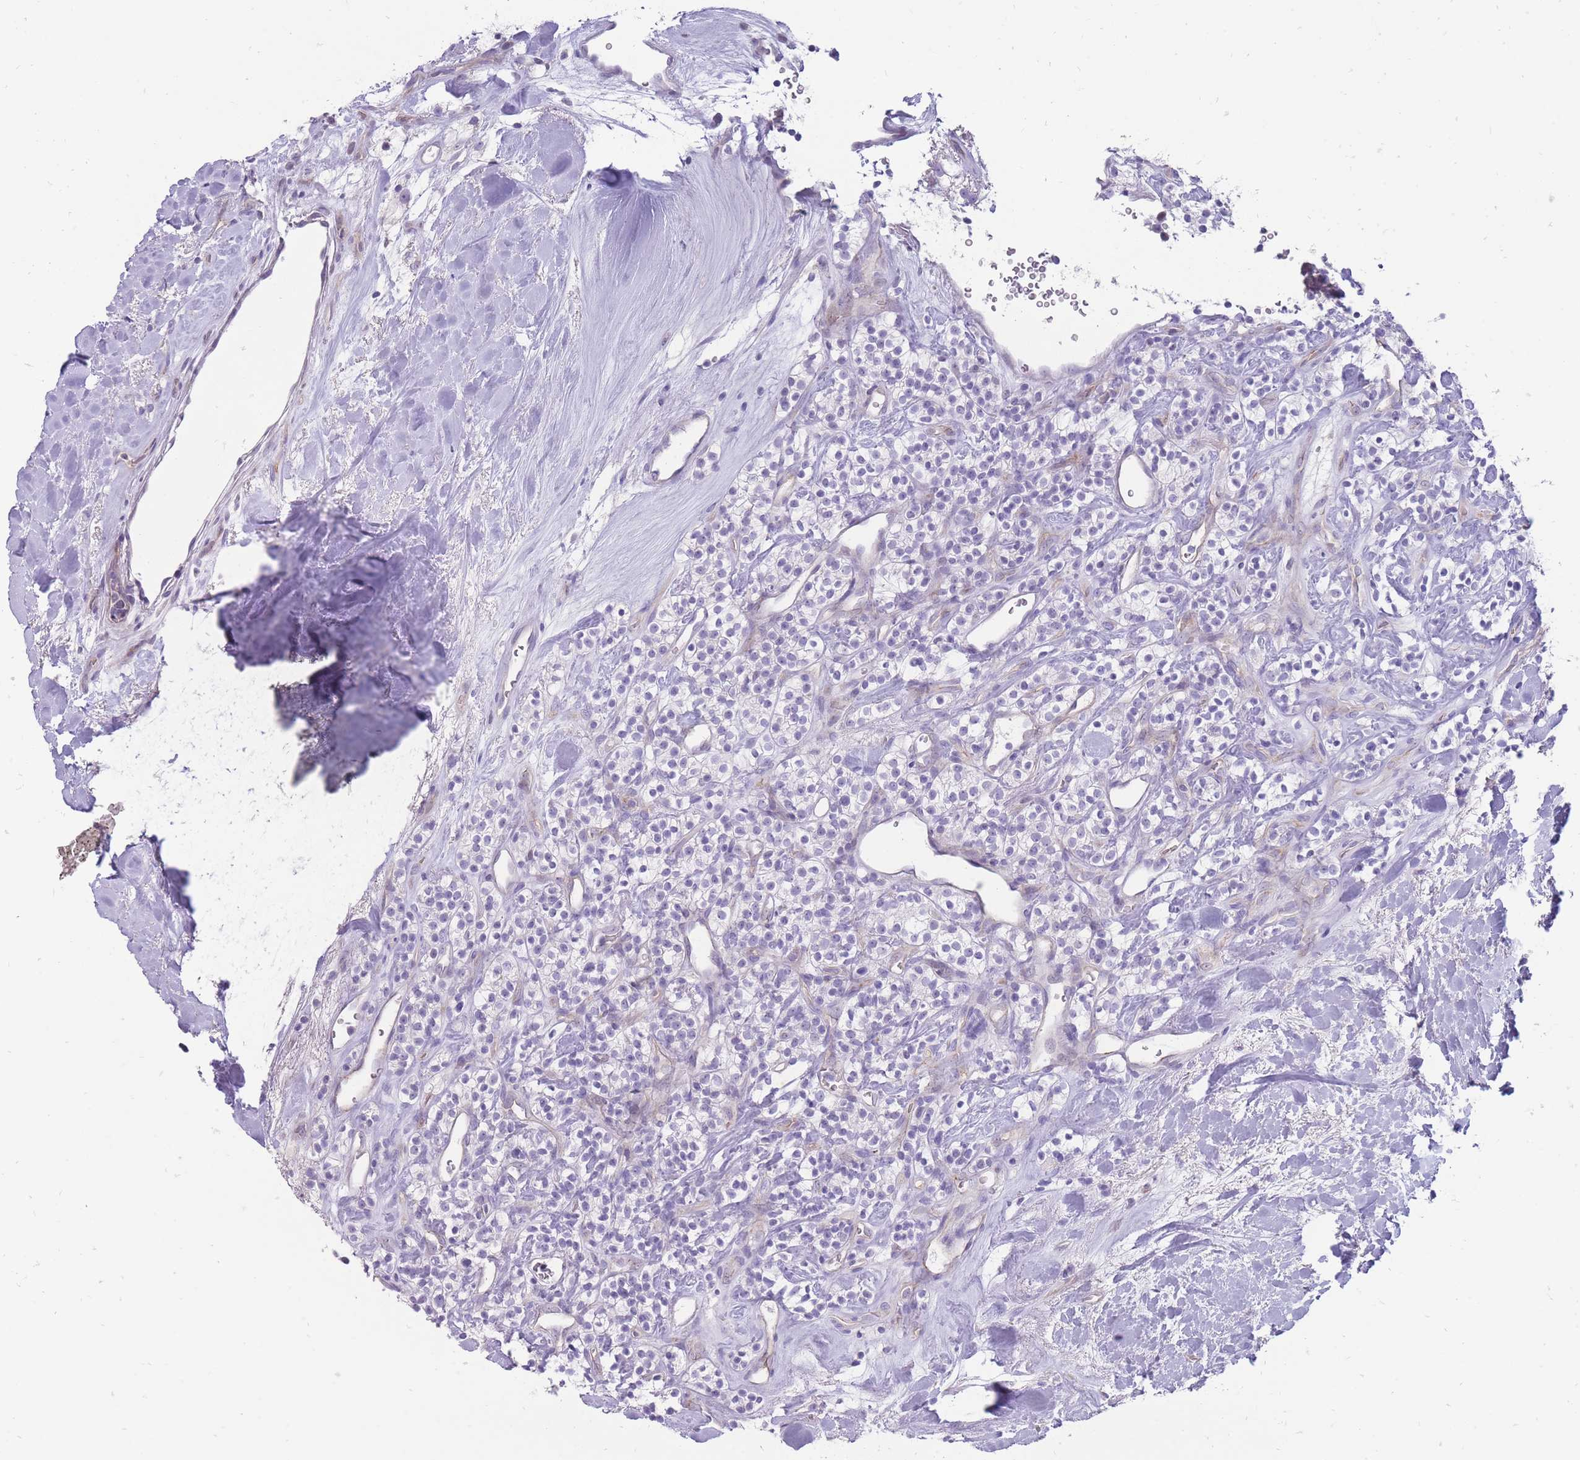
{"staining": {"intensity": "negative", "quantity": "none", "location": "none"}, "tissue": "renal cancer", "cell_type": "Tumor cells", "image_type": "cancer", "snomed": [{"axis": "morphology", "description": "Adenocarcinoma, NOS"}, {"axis": "topography", "description": "Kidney"}], "caption": "This image is of renal cancer stained with IHC to label a protein in brown with the nuclei are counter-stained blue. There is no expression in tumor cells. Brightfield microscopy of IHC stained with DAB (3,3'-diaminobenzidine) (brown) and hematoxylin (blue), captured at high magnification.", "gene": "ERICH4", "patient": {"sex": "male", "age": 77}}